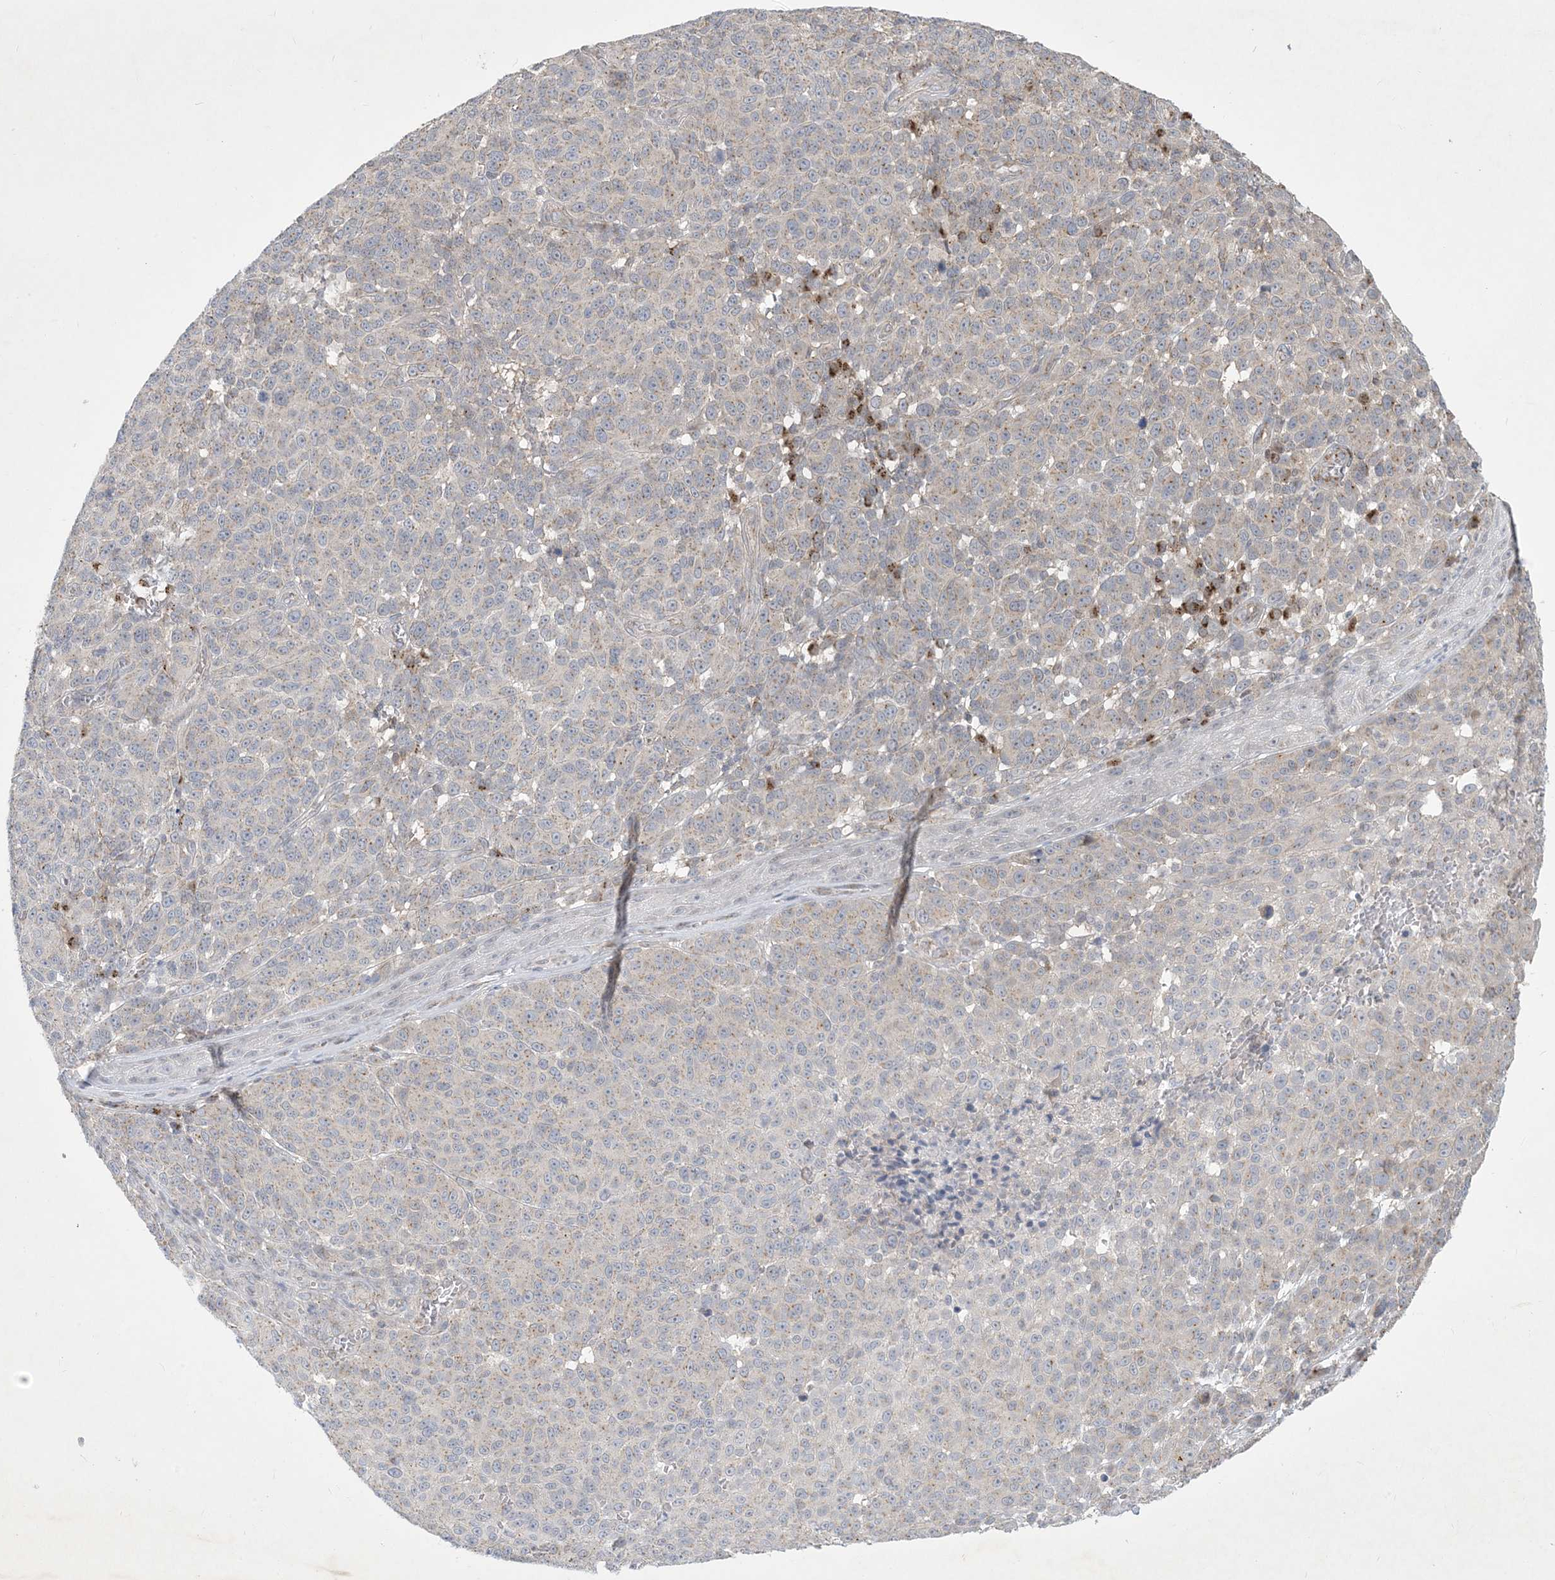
{"staining": {"intensity": "negative", "quantity": "none", "location": "none"}, "tissue": "melanoma", "cell_type": "Tumor cells", "image_type": "cancer", "snomed": [{"axis": "morphology", "description": "Malignant melanoma, NOS"}, {"axis": "topography", "description": "Skin"}], "caption": "Tumor cells show no significant positivity in malignant melanoma.", "gene": "CCDC14", "patient": {"sex": "male", "age": 49}}